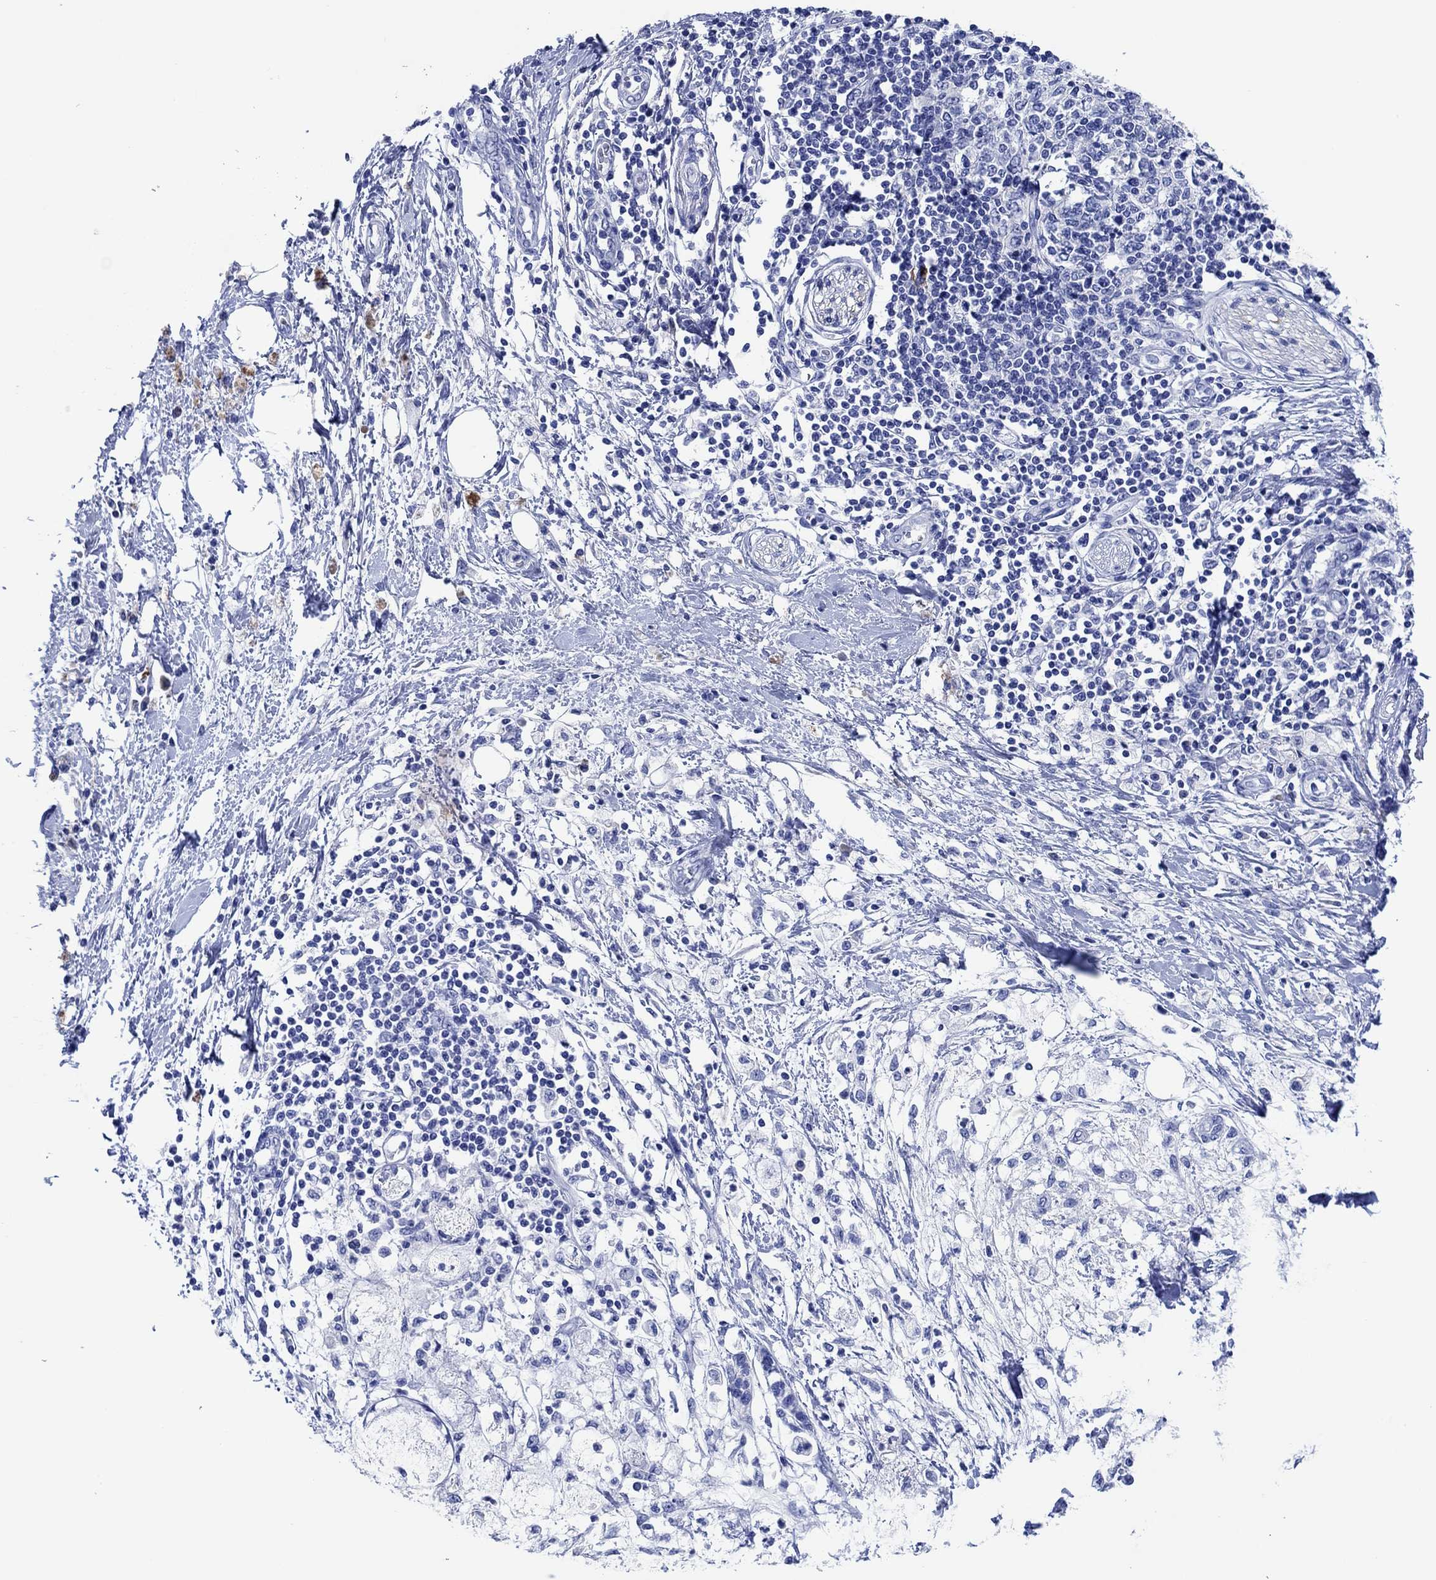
{"staining": {"intensity": "negative", "quantity": "none", "location": "none"}, "tissue": "pancreatic cancer", "cell_type": "Tumor cells", "image_type": "cancer", "snomed": [{"axis": "morphology", "description": "Normal tissue, NOS"}, {"axis": "morphology", "description": "Adenocarcinoma, NOS"}, {"axis": "topography", "description": "Pancreas"}, {"axis": "topography", "description": "Duodenum"}], "caption": "High power microscopy micrograph of an IHC micrograph of pancreatic cancer (adenocarcinoma), revealing no significant staining in tumor cells.", "gene": "CPNE6", "patient": {"sex": "female", "age": 60}}